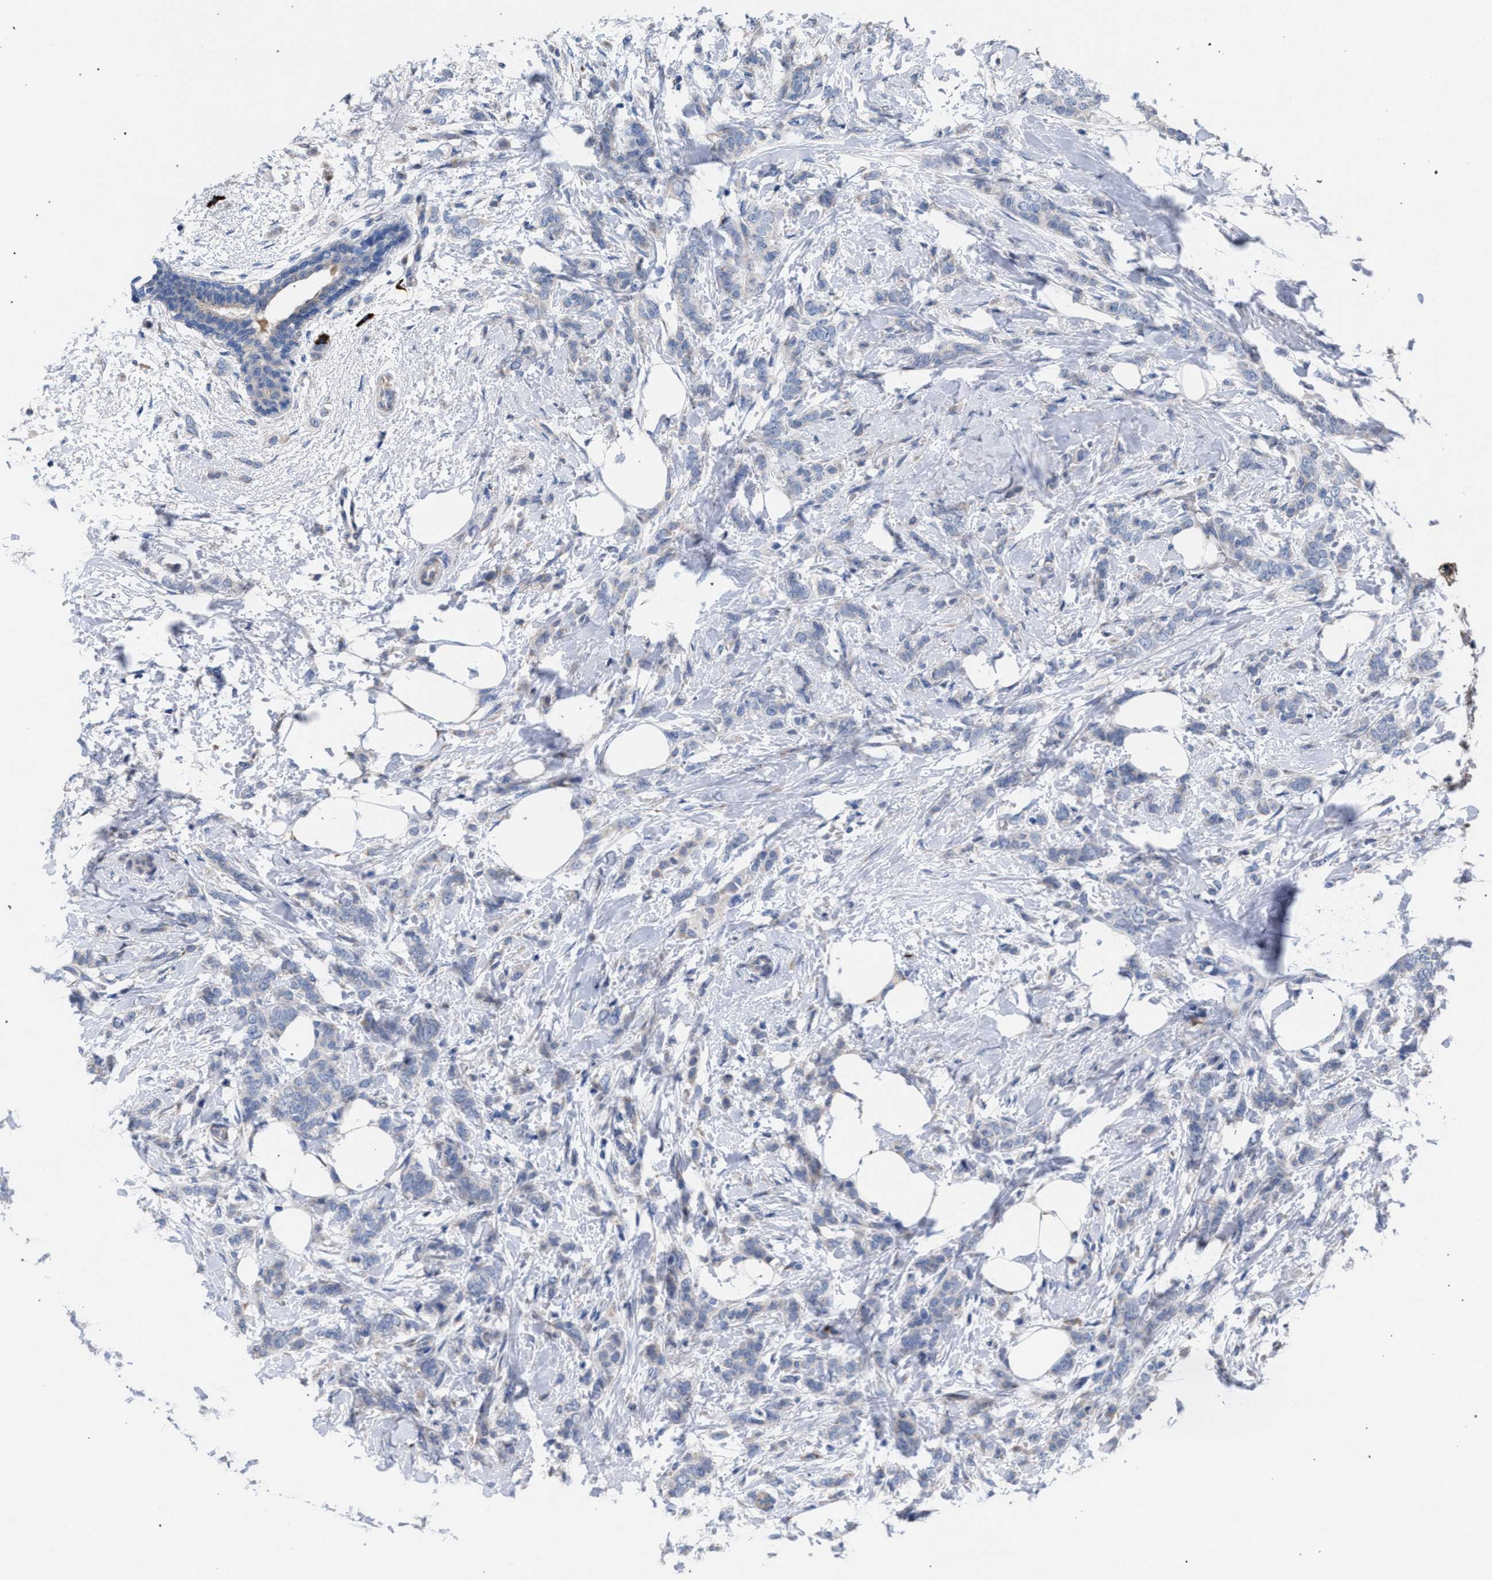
{"staining": {"intensity": "weak", "quantity": "<25%", "location": "cytoplasmic/membranous"}, "tissue": "breast cancer", "cell_type": "Tumor cells", "image_type": "cancer", "snomed": [{"axis": "morphology", "description": "Lobular carcinoma, in situ"}, {"axis": "morphology", "description": "Lobular carcinoma"}, {"axis": "topography", "description": "Breast"}], "caption": "A photomicrograph of human breast lobular carcinoma in situ is negative for staining in tumor cells.", "gene": "RNF135", "patient": {"sex": "female", "age": 41}}